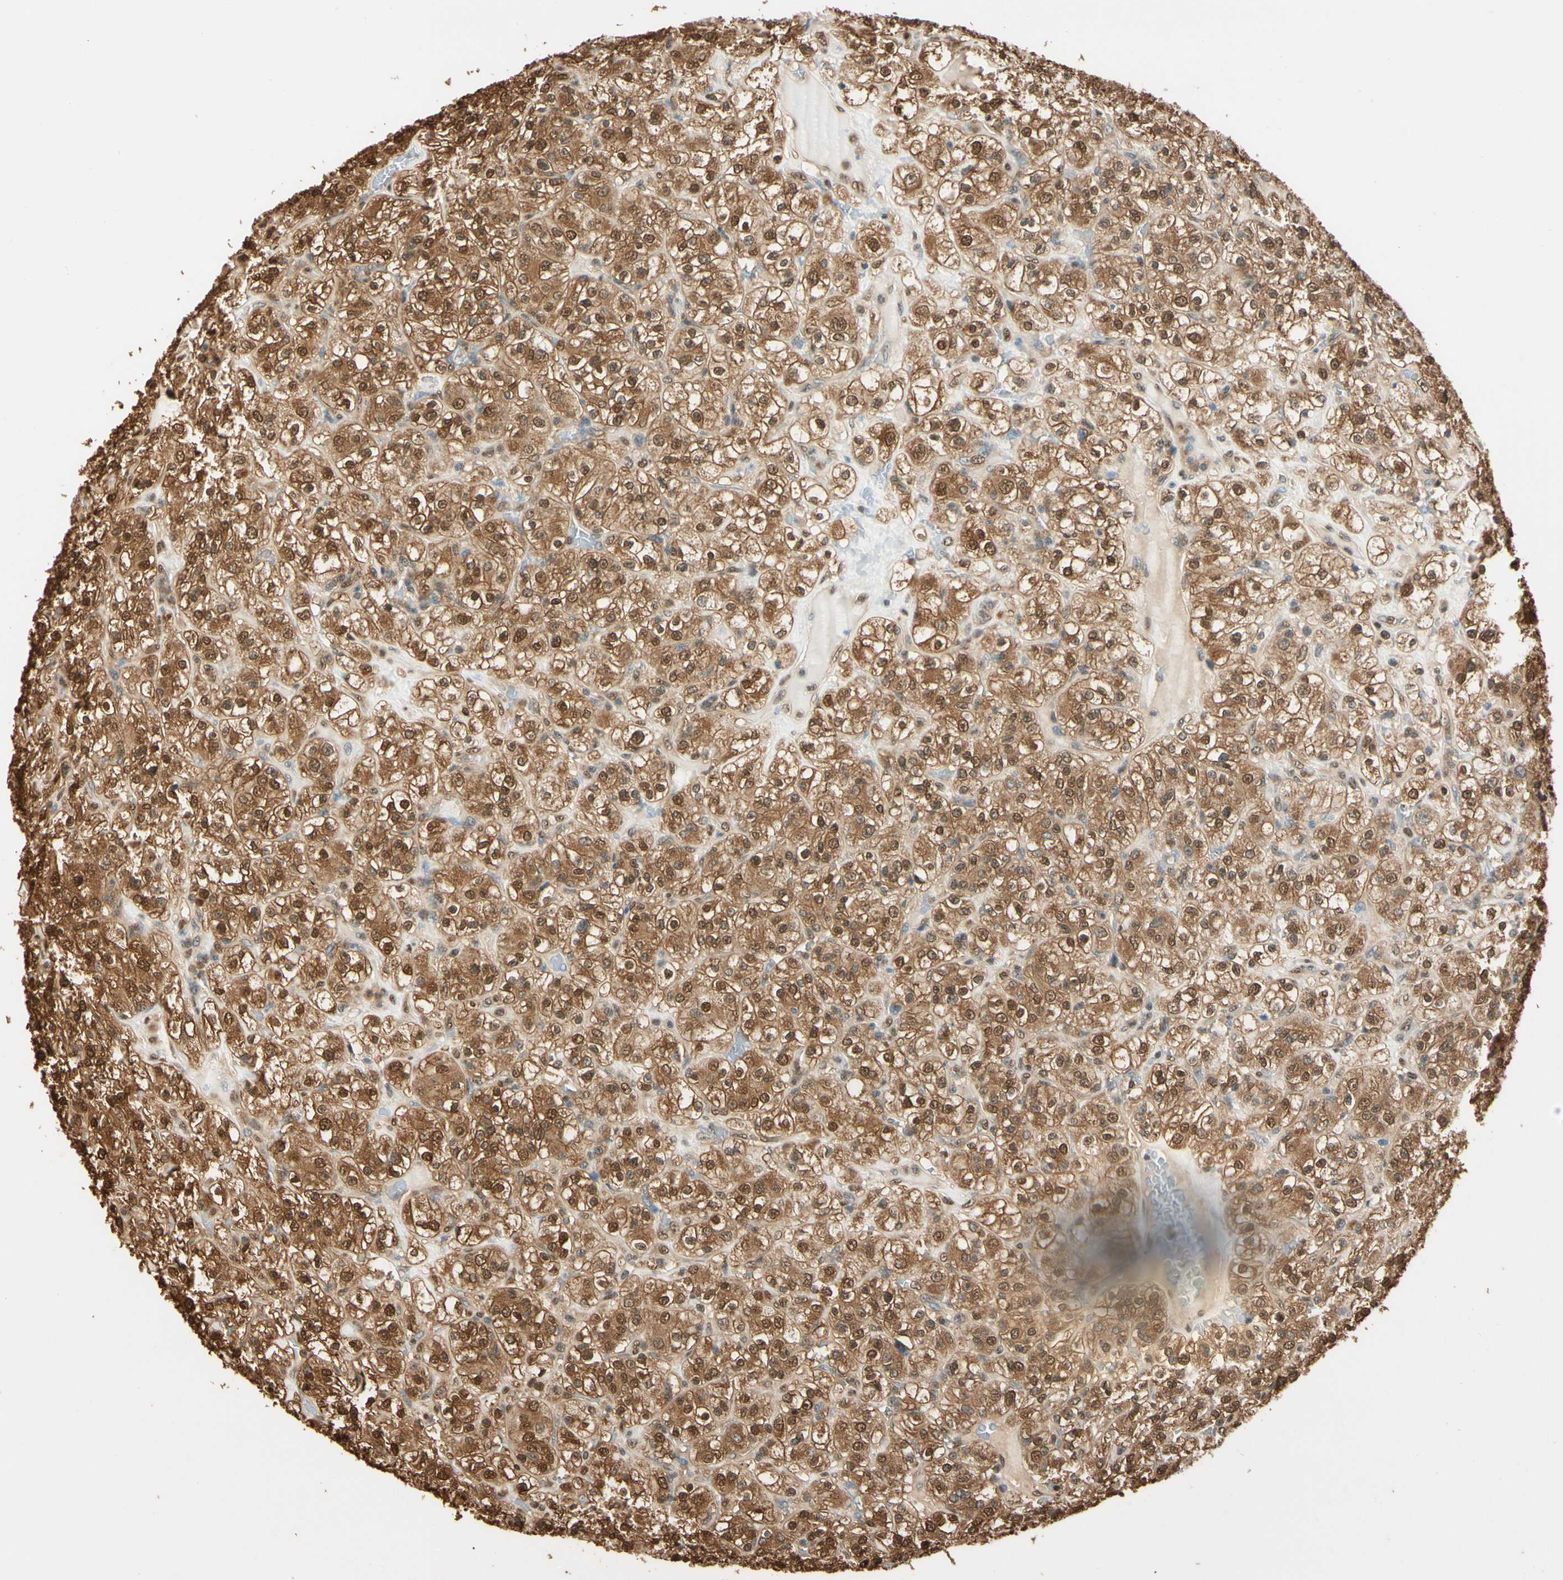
{"staining": {"intensity": "moderate", "quantity": ">75%", "location": "cytoplasmic/membranous,nuclear"}, "tissue": "renal cancer", "cell_type": "Tumor cells", "image_type": "cancer", "snomed": [{"axis": "morphology", "description": "Normal tissue, NOS"}, {"axis": "morphology", "description": "Adenocarcinoma, NOS"}, {"axis": "topography", "description": "Kidney"}], "caption": "IHC (DAB (3,3'-diaminobenzidine)) staining of human renal cancer displays moderate cytoplasmic/membranous and nuclear protein expression in approximately >75% of tumor cells.", "gene": "PNCK", "patient": {"sex": "female", "age": 72}}